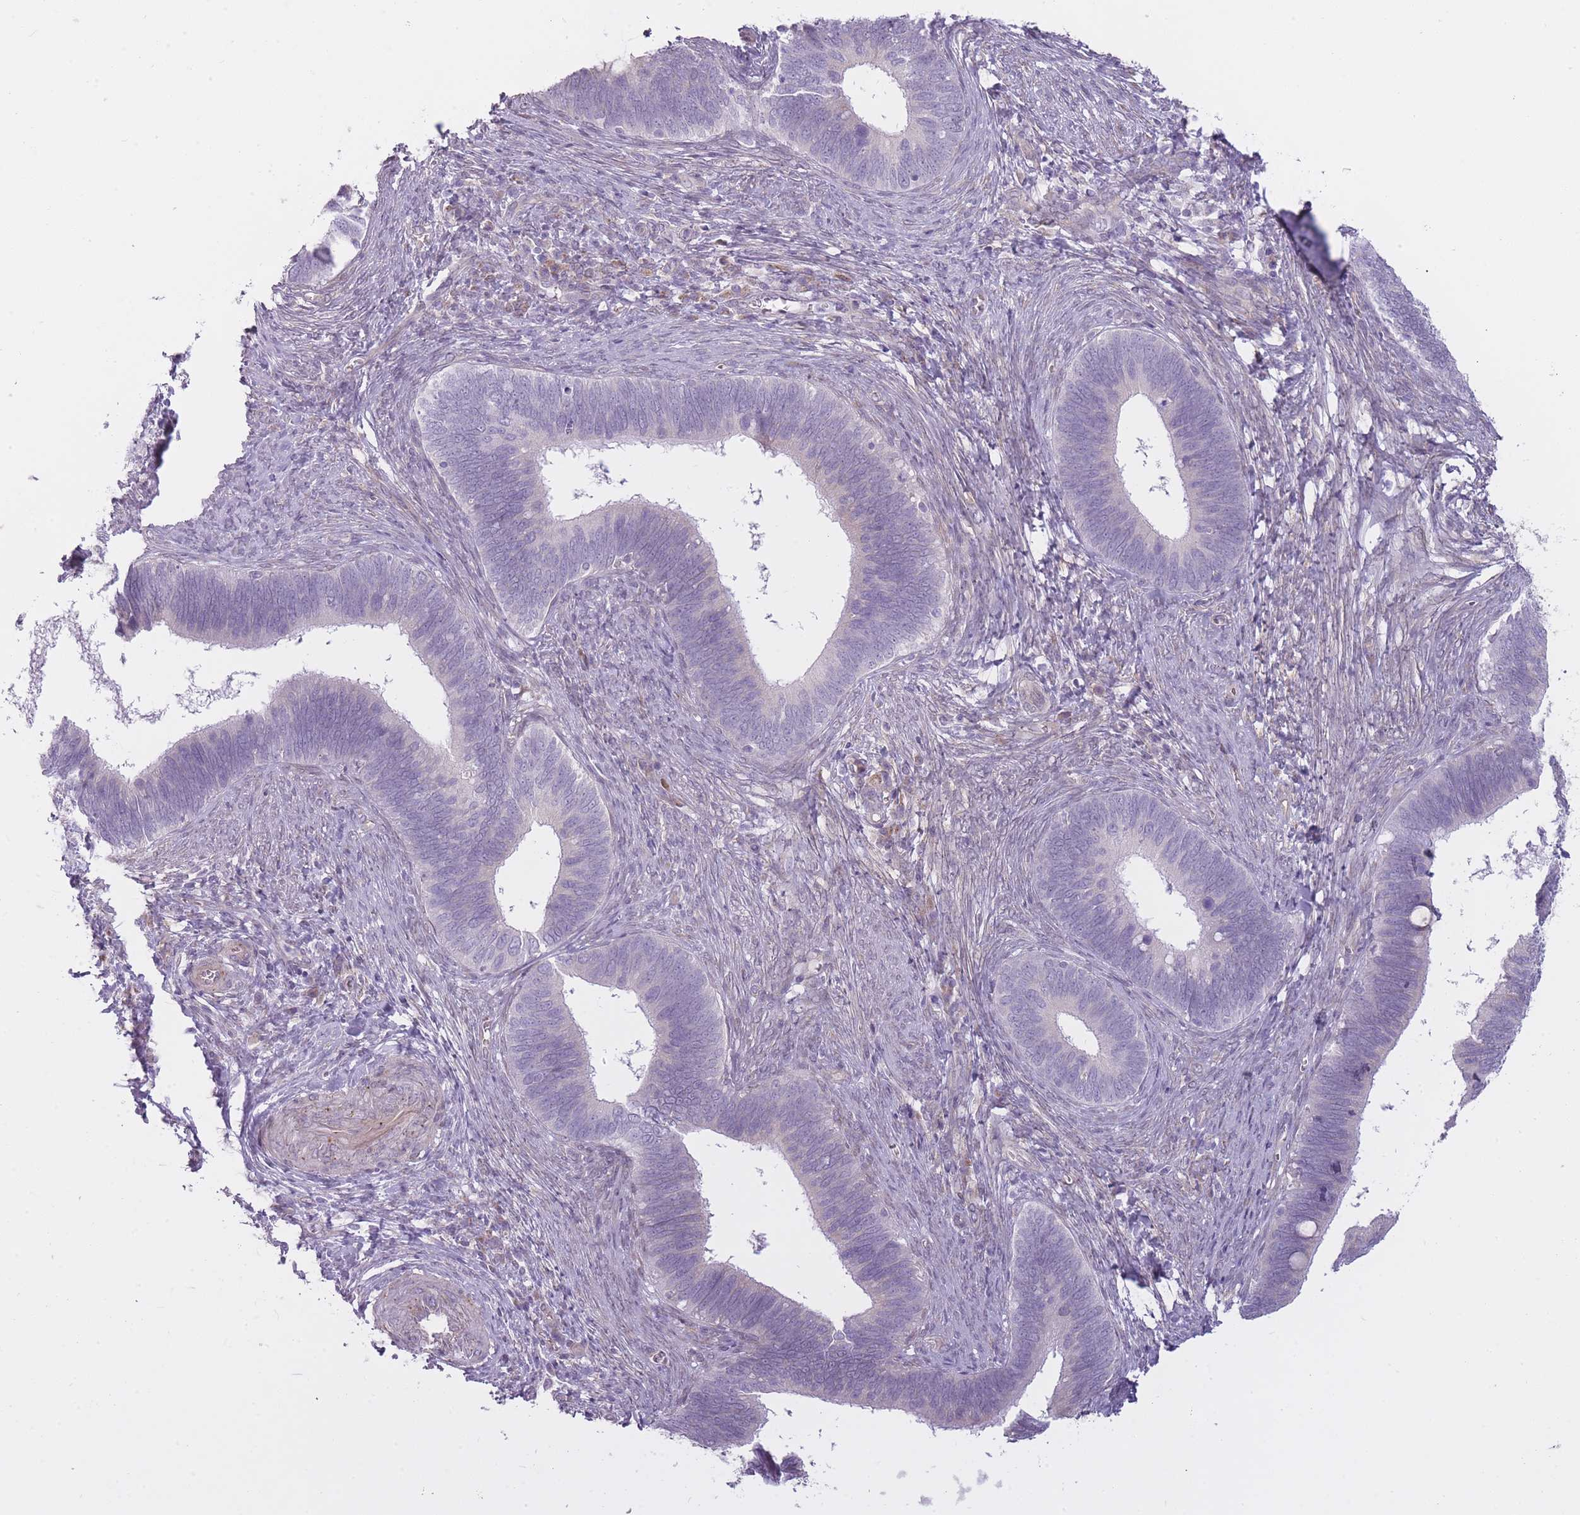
{"staining": {"intensity": "negative", "quantity": "none", "location": "none"}, "tissue": "cervical cancer", "cell_type": "Tumor cells", "image_type": "cancer", "snomed": [{"axis": "morphology", "description": "Adenocarcinoma, NOS"}, {"axis": "topography", "description": "Cervix"}], "caption": "Immunohistochemistry (IHC) image of human adenocarcinoma (cervical) stained for a protein (brown), which reveals no positivity in tumor cells. (DAB (3,3'-diaminobenzidine) immunohistochemistry, high magnification).", "gene": "PGRMC2", "patient": {"sex": "female", "age": 42}}